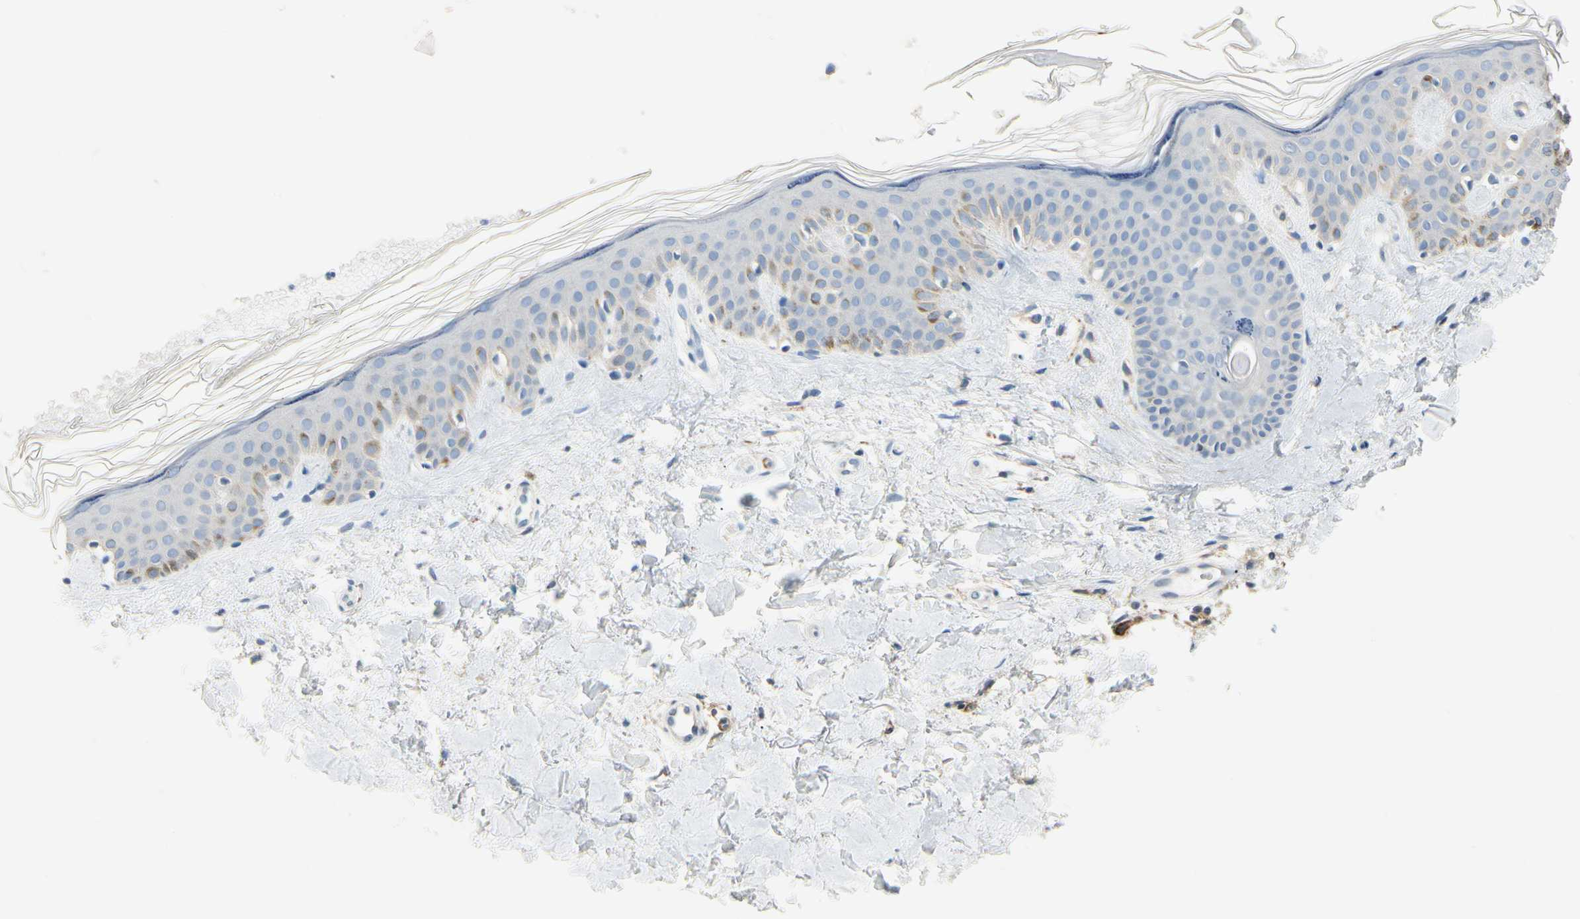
{"staining": {"intensity": "negative", "quantity": "none", "location": "none"}, "tissue": "skin", "cell_type": "Fibroblasts", "image_type": "normal", "snomed": [{"axis": "morphology", "description": "Normal tissue, NOS"}, {"axis": "topography", "description": "Skin"}], "caption": "Immunohistochemistry (IHC) image of normal skin: skin stained with DAB (3,3'-diaminobenzidine) exhibits no significant protein staining in fibroblasts. (DAB (3,3'-diaminobenzidine) immunohistochemistry (IHC), high magnification).", "gene": "AMPH", "patient": {"sex": "male", "age": 67}}